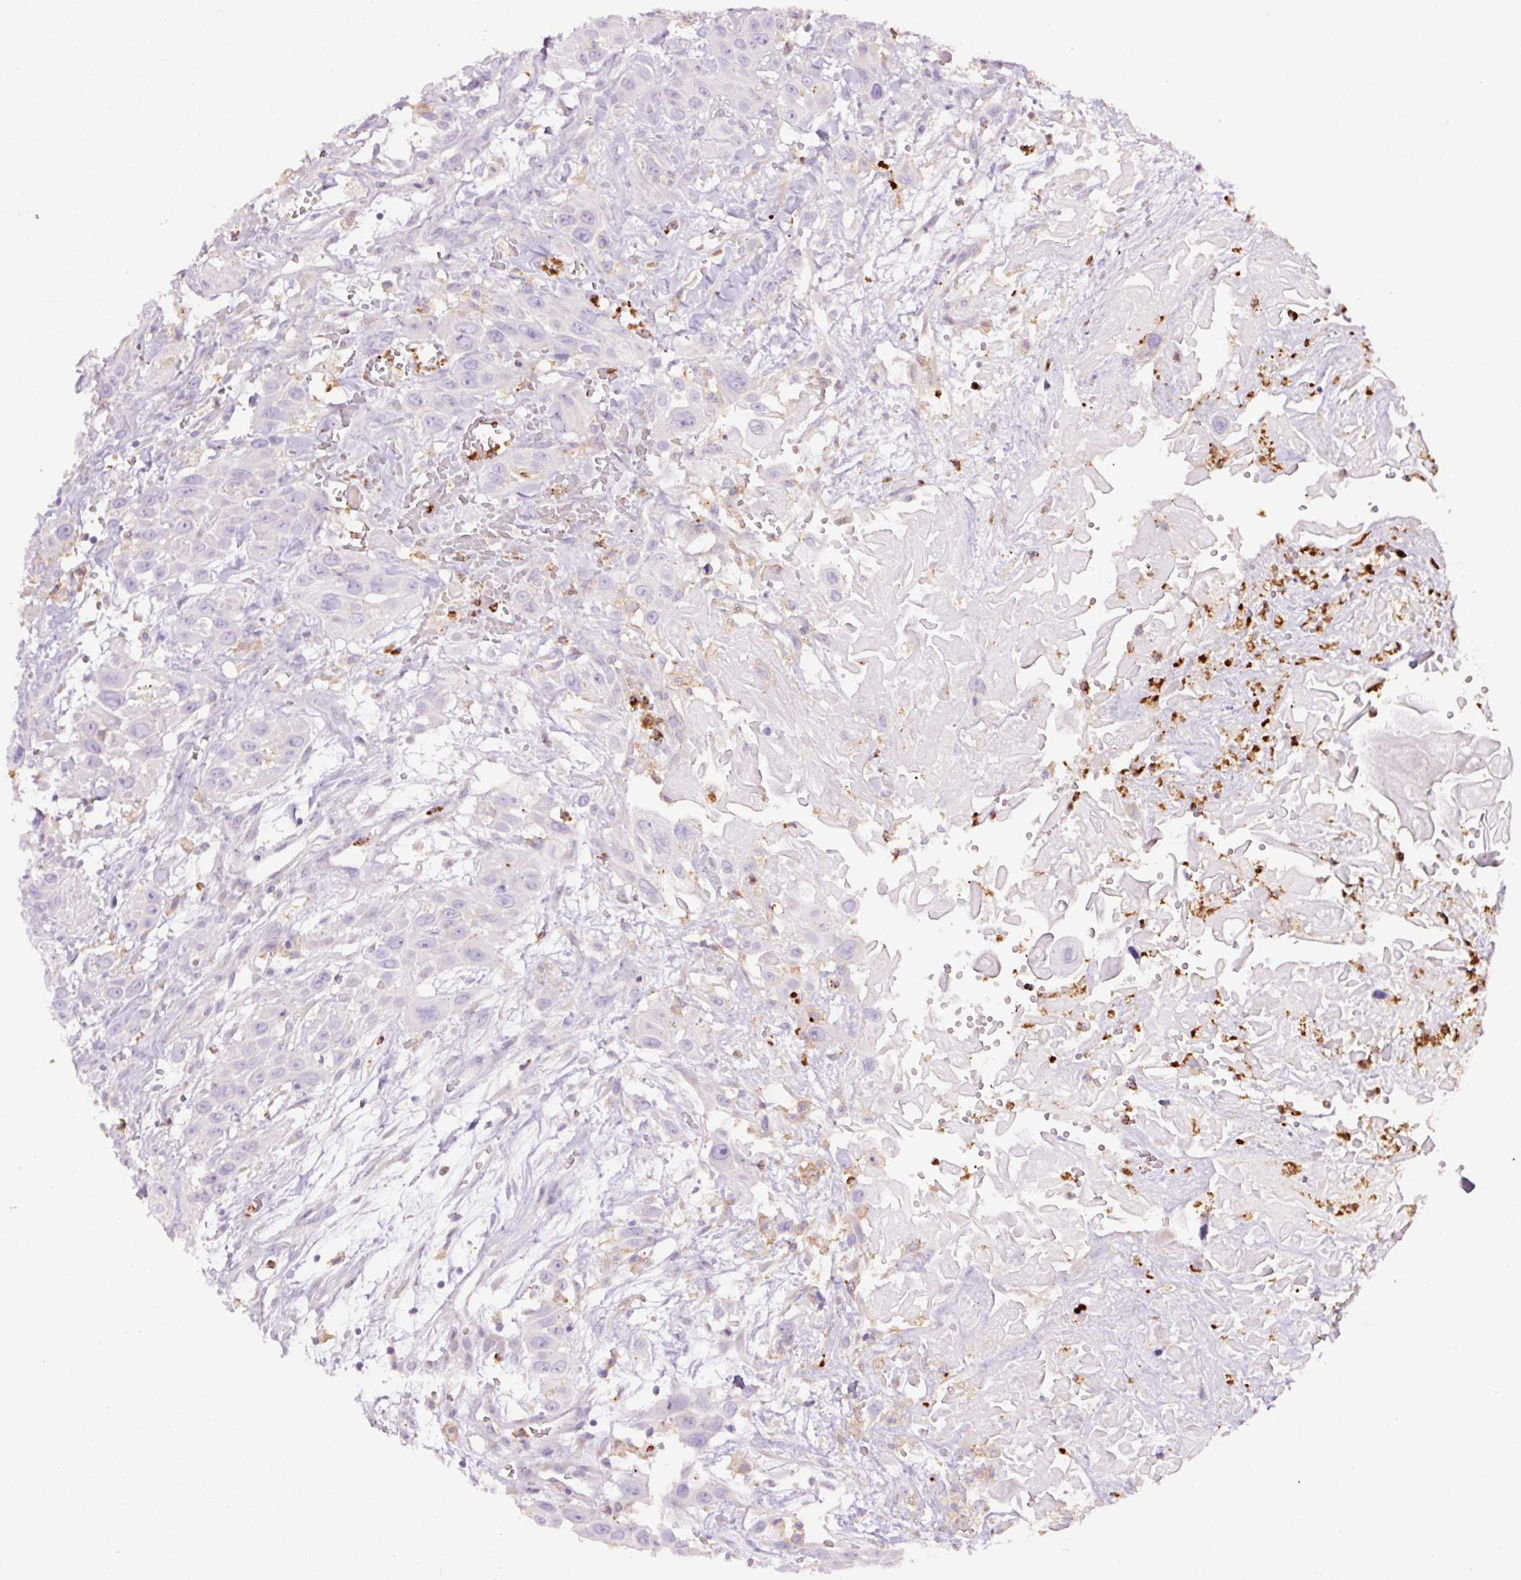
{"staining": {"intensity": "negative", "quantity": "none", "location": "none"}, "tissue": "head and neck cancer", "cell_type": "Tumor cells", "image_type": "cancer", "snomed": [{"axis": "morphology", "description": "Squamous cell carcinoma, NOS"}, {"axis": "topography", "description": "Head-Neck"}], "caption": "A high-resolution photomicrograph shows IHC staining of head and neck cancer, which reveals no significant positivity in tumor cells.", "gene": "SH2D6", "patient": {"sex": "male", "age": 81}}